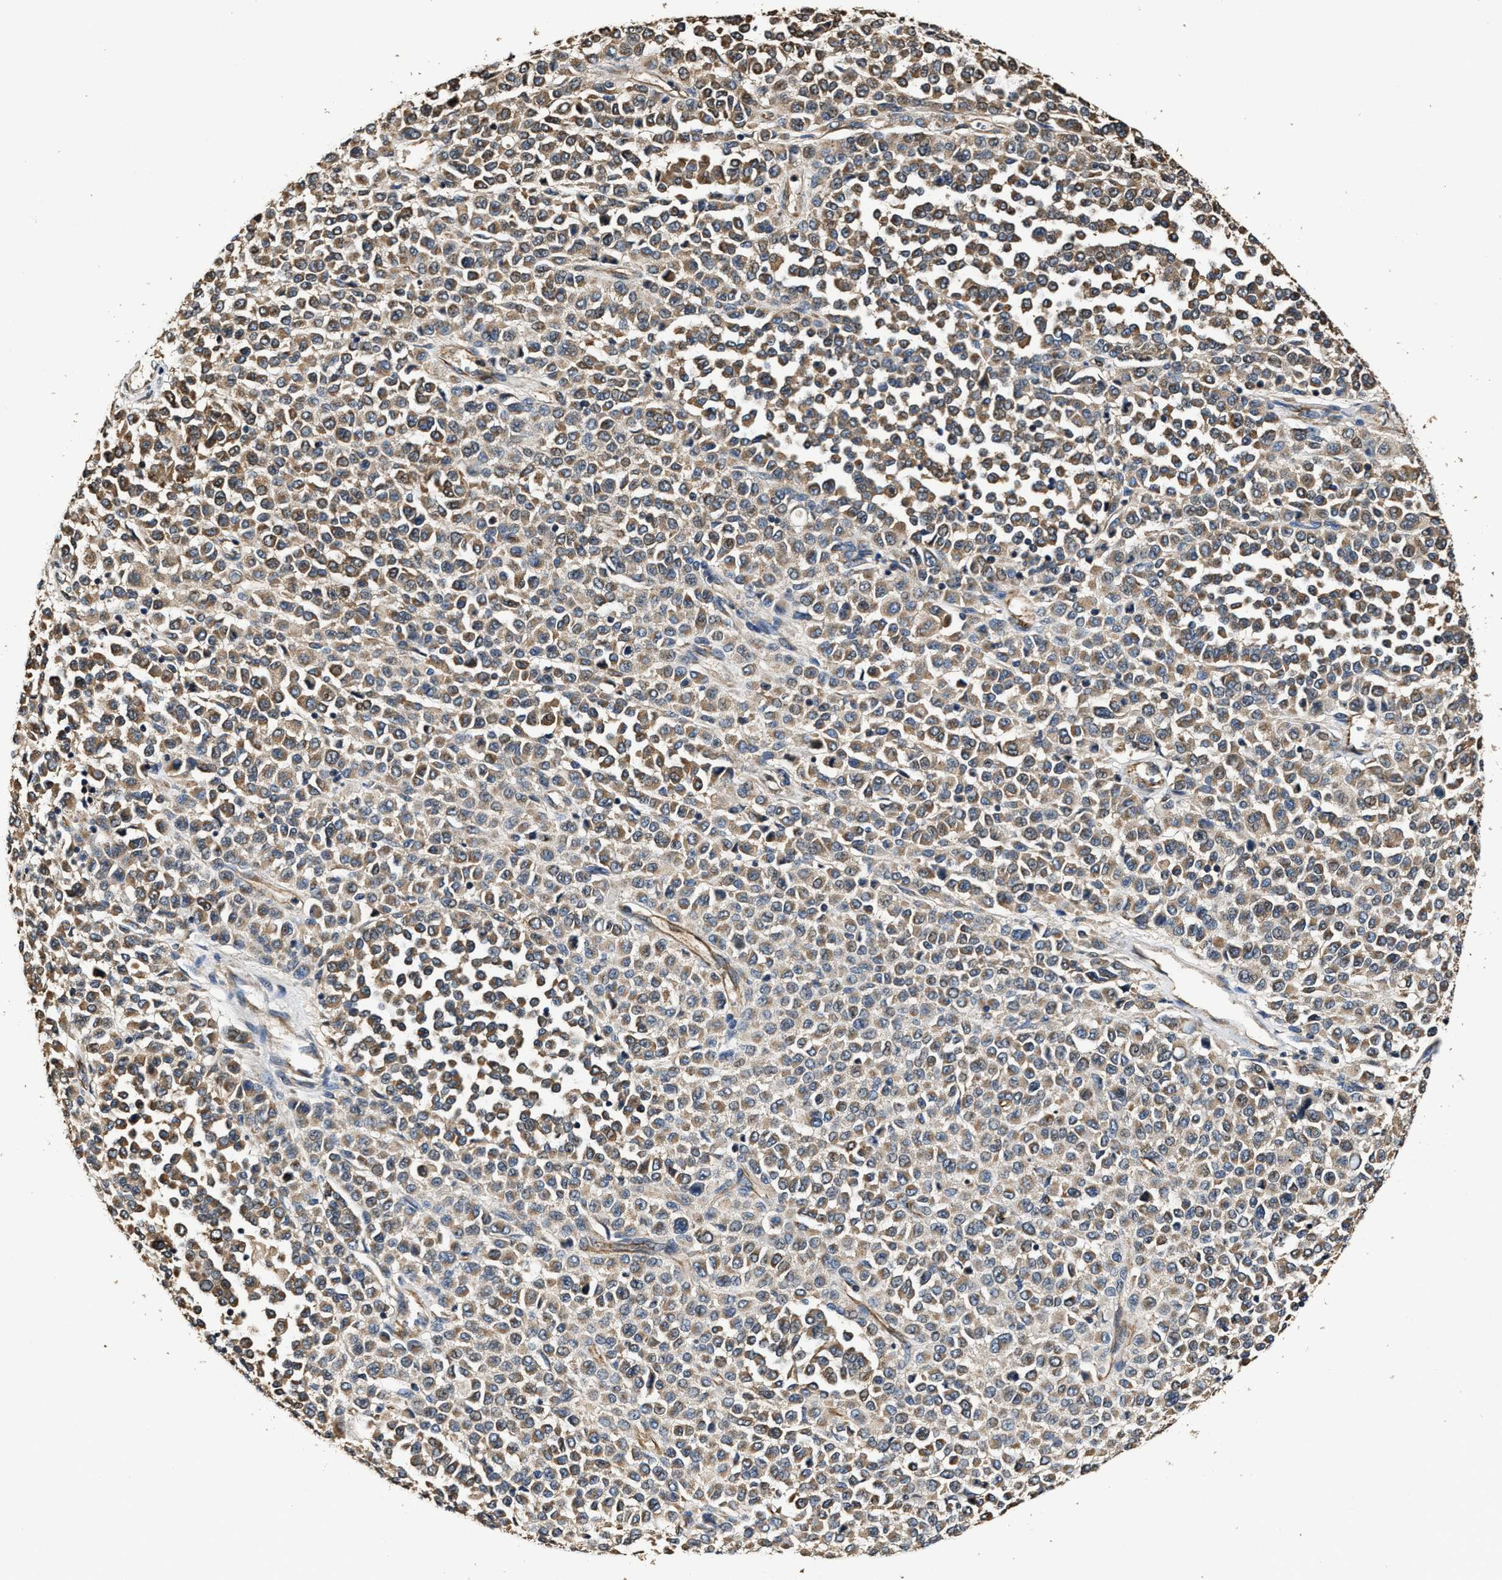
{"staining": {"intensity": "moderate", "quantity": ">75%", "location": "cytoplasmic/membranous"}, "tissue": "melanoma", "cell_type": "Tumor cells", "image_type": "cancer", "snomed": [{"axis": "morphology", "description": "Malignant melanoma, Metastatic site"}, {"axis": "topography", "description": "Pancreas"}], "caption": "The immunohistochemical stain highlights moderate cytoplasmic/membranous staining in tumor cells of malignant melanoma (metastatic site) tissue.", "gene": "GFRA3", "patient": {"sex": "female", "age": 30}}